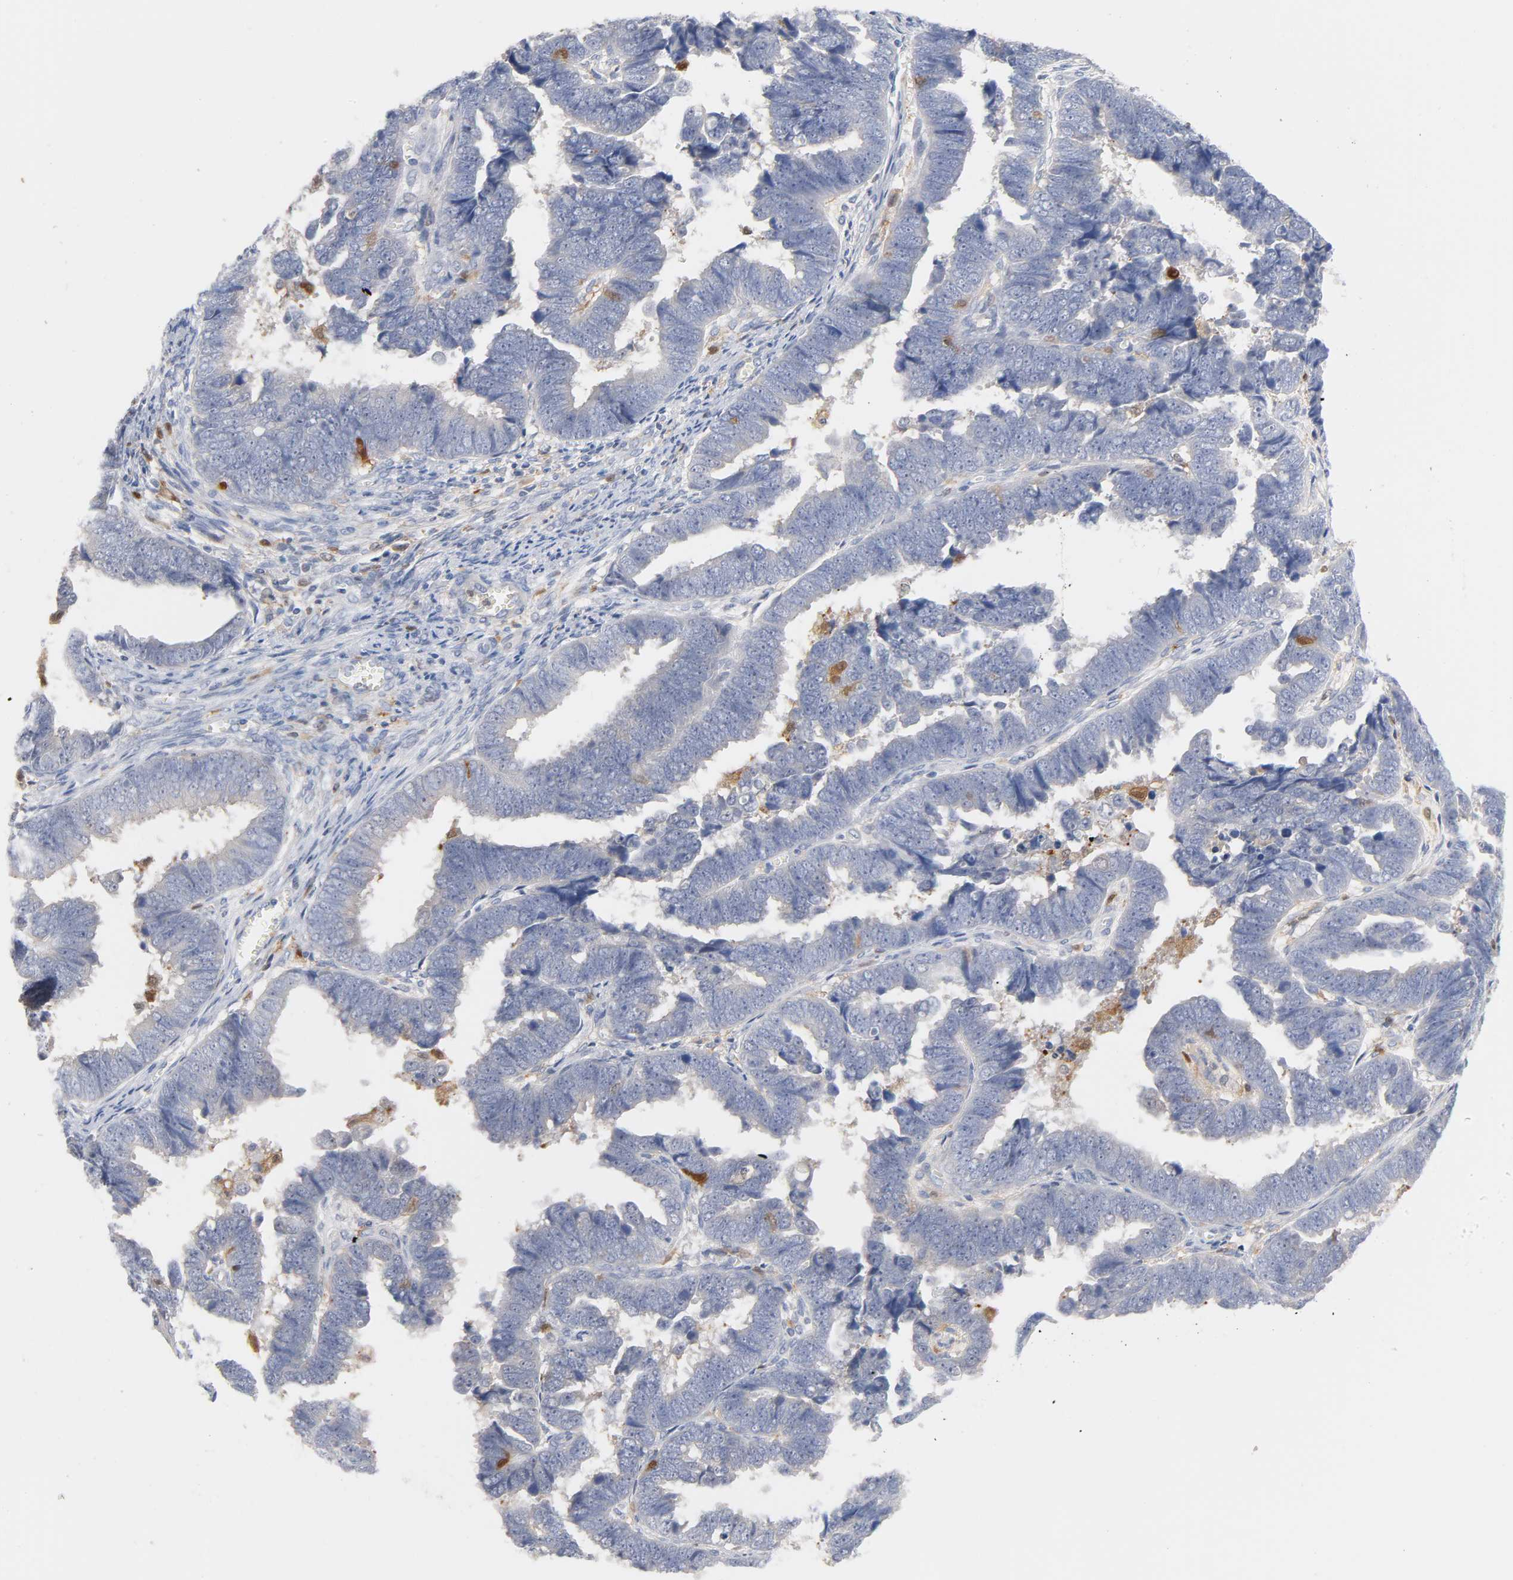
{"staining": {"intensity": "negative", "quantity": "none", "location": "none"}, "tissue": "endometrial cancer", "cell_type": "Tumor cells", "image_type": "cancer", "snomed": [{"axis": "morphology", "description": "Adenocarcinoma, NOS"}, {"axis": "topography", "description": "Endometrium"}], "caption": "Endometrial adenocarcinoma was stained to show a protein in brown. There is no significant expression in tumor cells.", "gene": "IL18", "patient": {"sex": "female", "age": 75}}